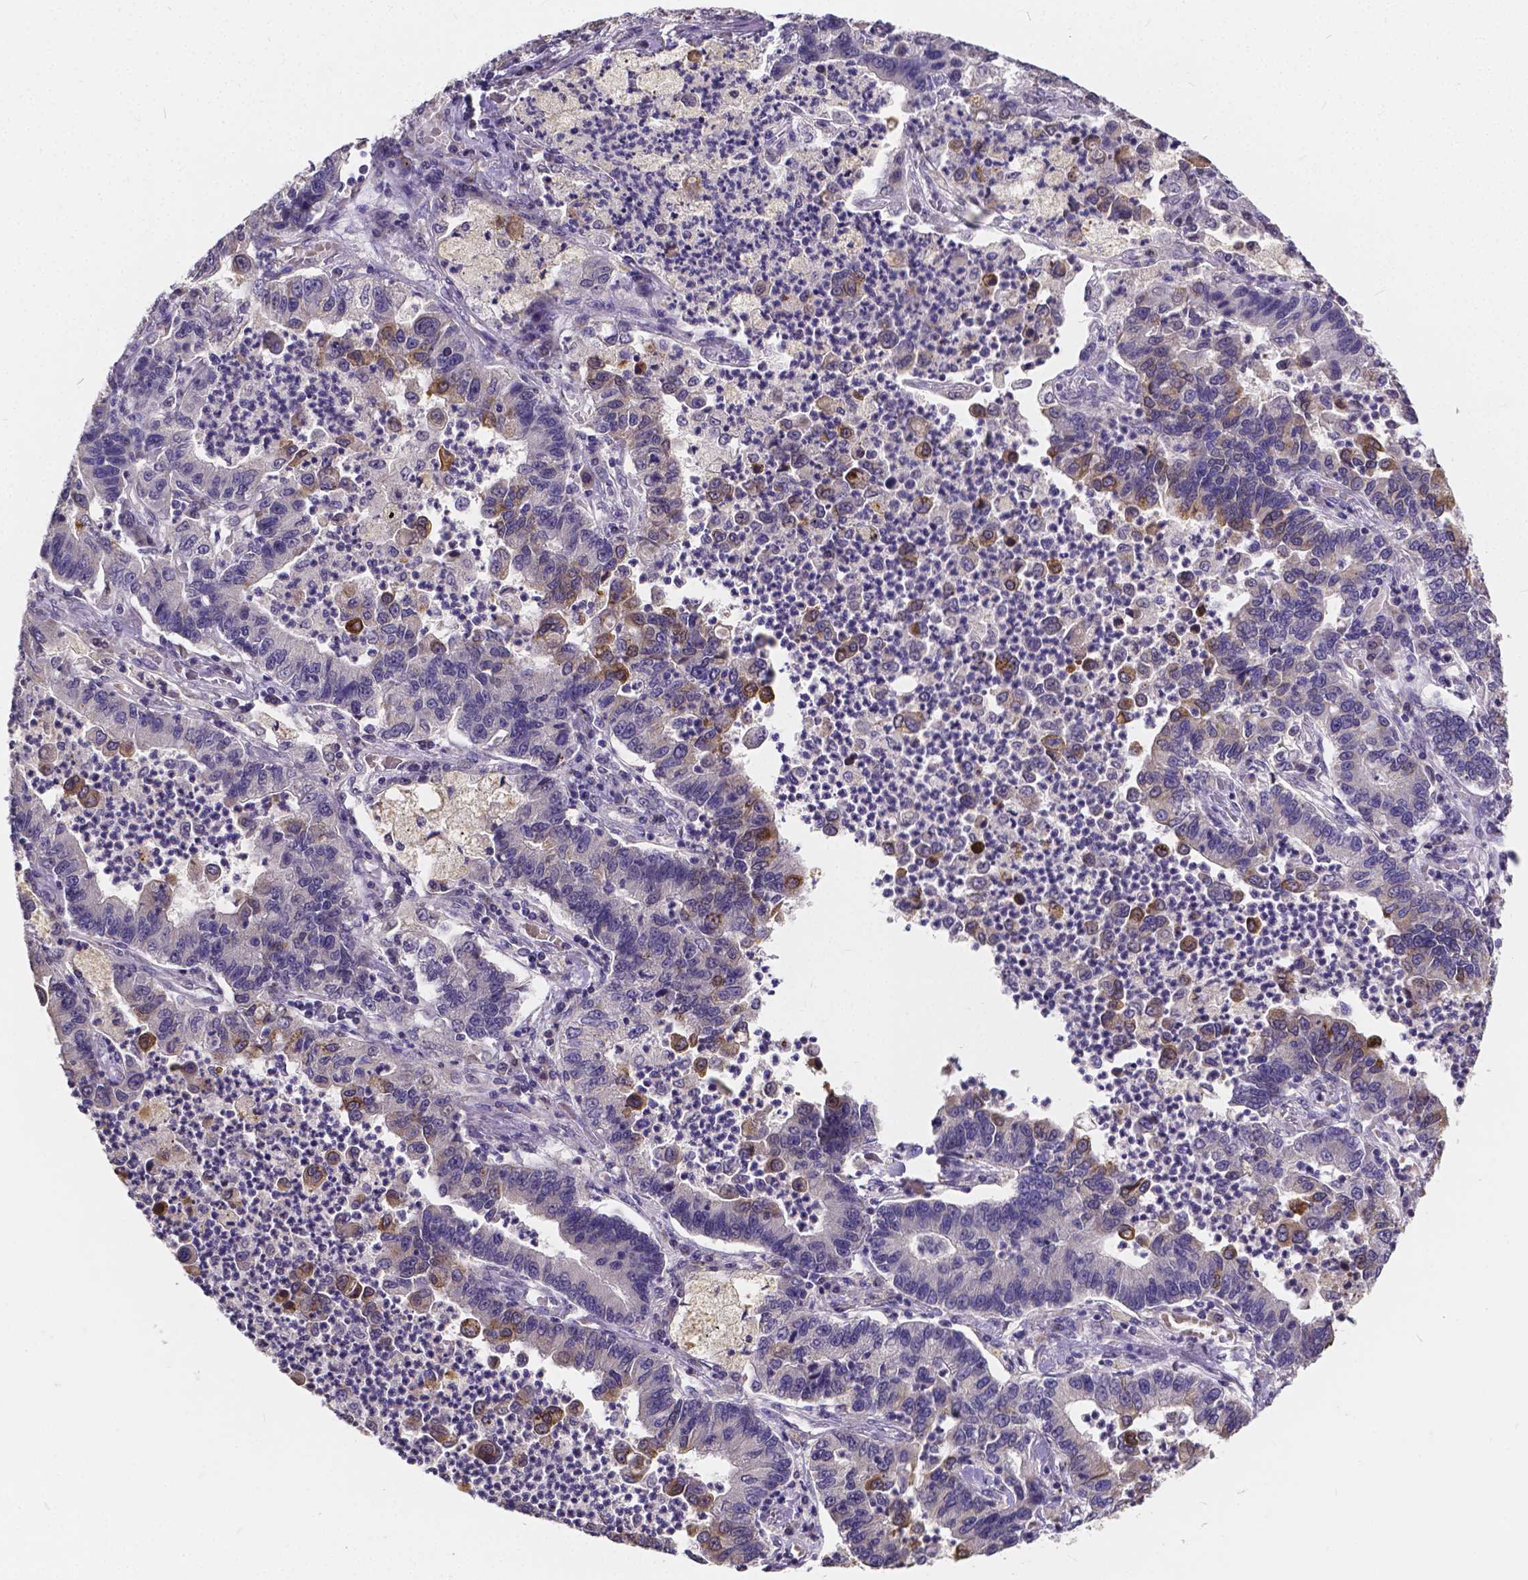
{"staining": {"intensity": "moderate", "quantity": "<25%", "location": "cytoplasmic/membranous"}, "tissue": "lung cancer", "cell_type": "Tumor cells", "image_type": "cancer", "snomed": [{"axis": "morphology", "description": "Adenocarcinoma, NOS"}, {"axis": "topography", "description": "Lung"}], "caption": "Protein positivity by IHC demonstrates moderate cytoplasmic/membranous positivity in approximately <25% of tumor cells in lung adenocarcinoma.", "gene": "CTNNA2", "patient": {"sex": "female", "age": 57}}